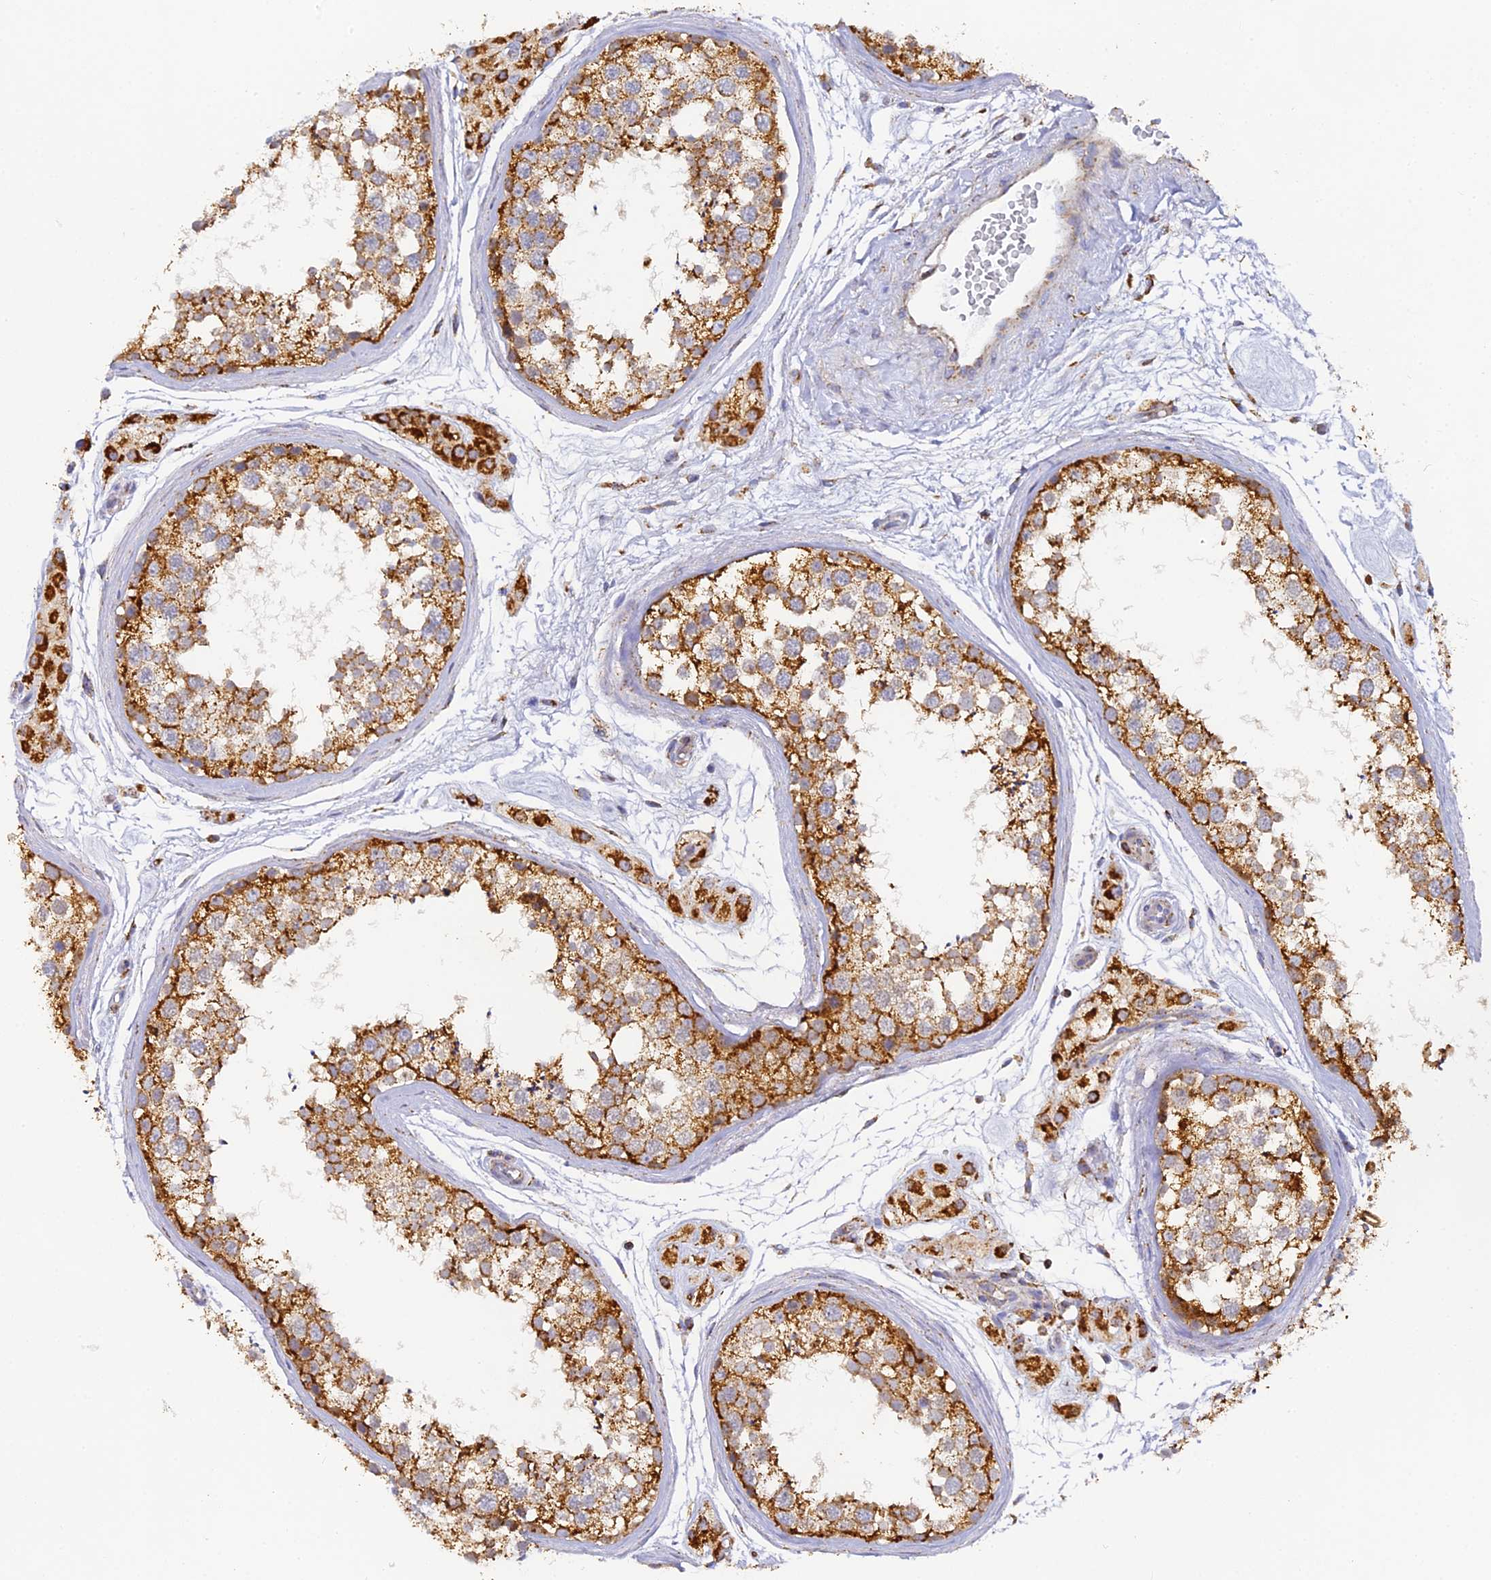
{"staining": {"intensity": "strong", "quantity": ">75%", "location": "cytoplasmic/membranous"}, "tissue": "testis", "cell_type": "Cells in seminiferous ducts", "image_type": "normal", "snomed": [{"axis": "morphology", "description": "Normal tissue, NOS"}, {"axis": "topography", "description": "Testis"}], "caption": "A high amount of strong cytoplasmic/membranous staining is identified in about >75% of cells in seminiferous ducts in unremarkable testis. The staining is performed using DAB (3,3'-diaminobenzidine) brown chromogen to label protein expression. The nuclei are counter-stained blue using hematoxylin.", "gene": "DONSON", "patient": {"sex": "male", "age": 56}}